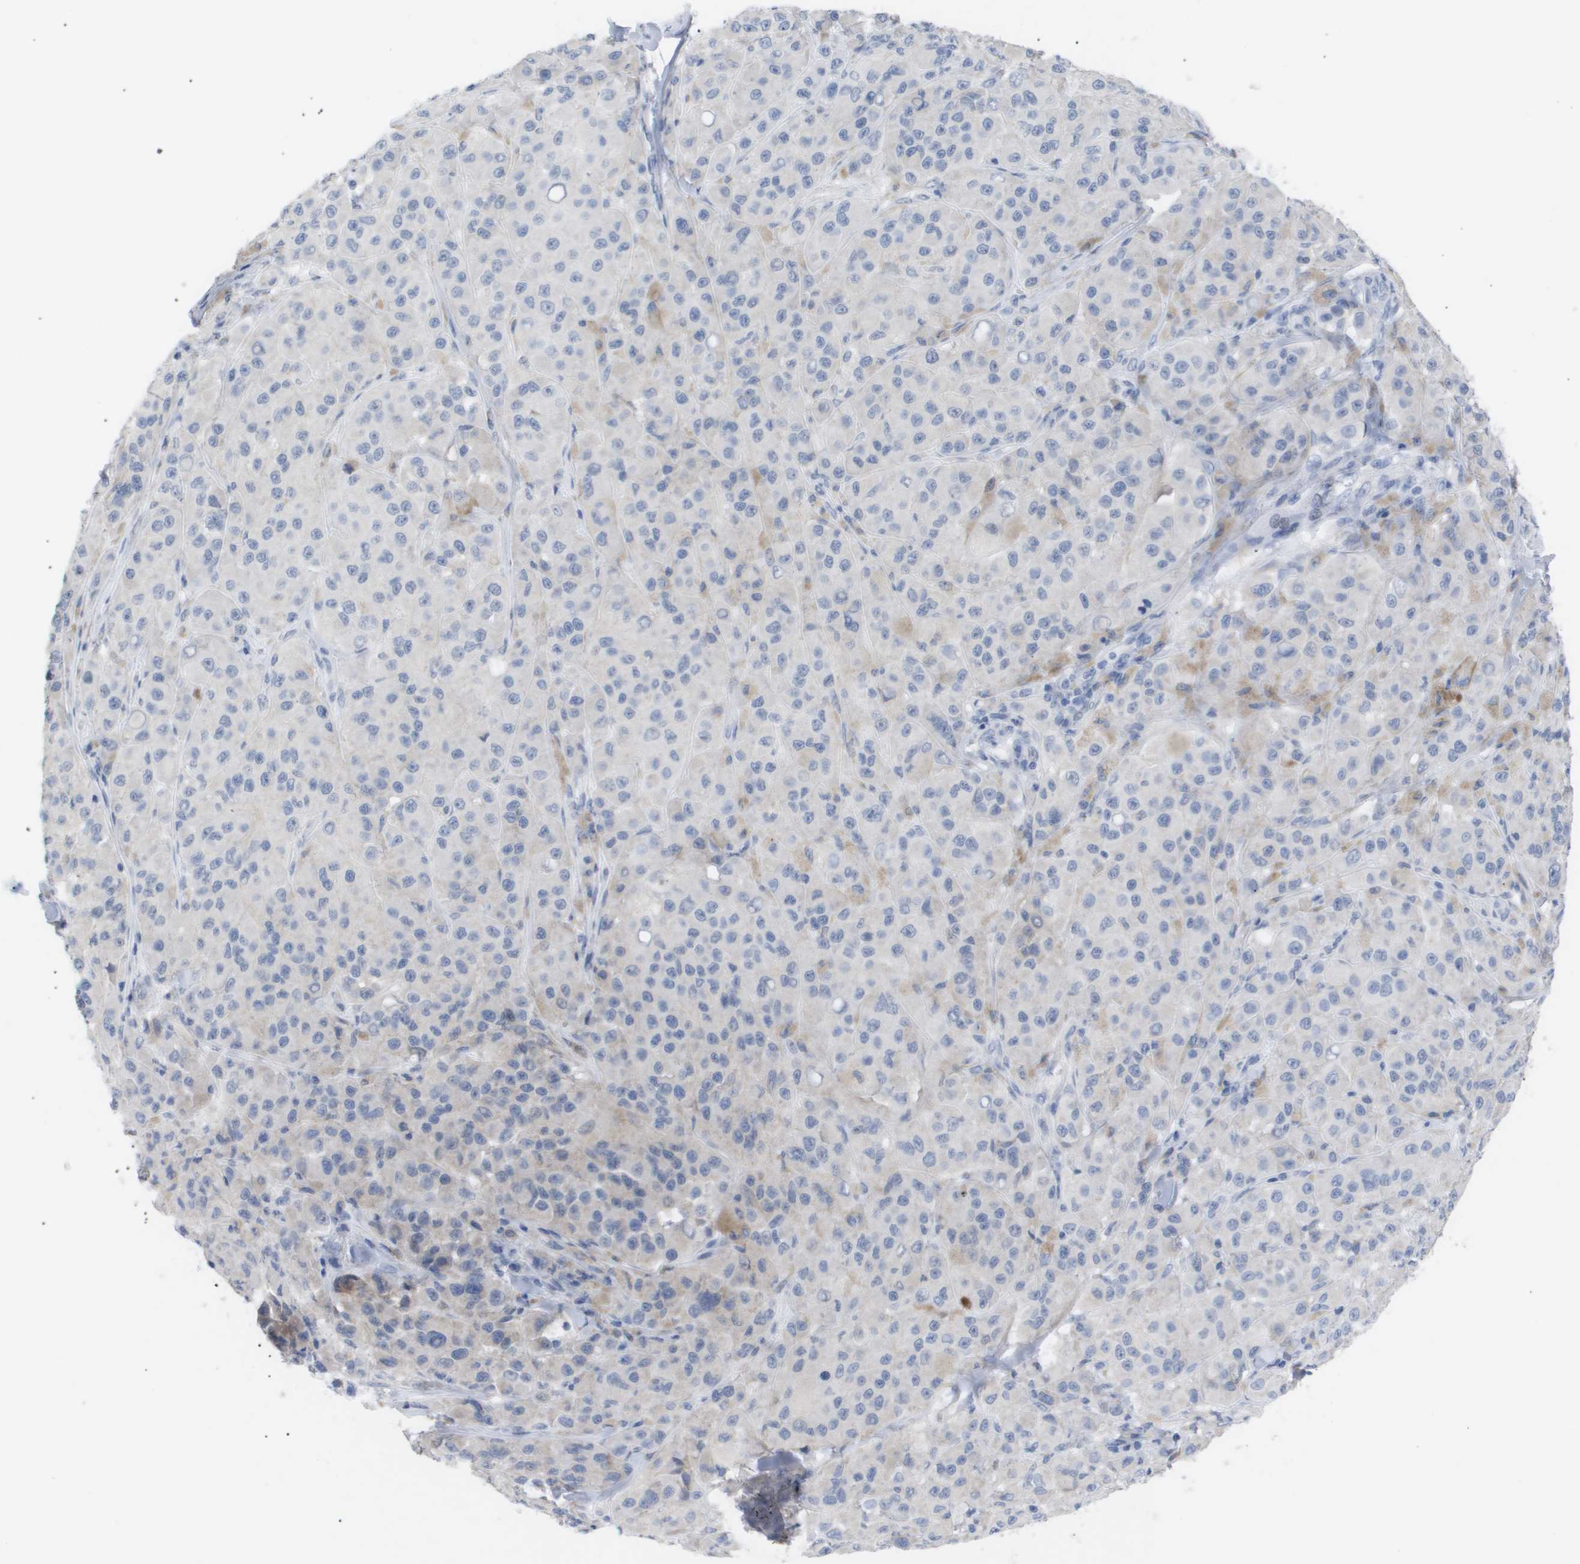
{"staining": {"intensity": "negative", "quantity": "none", "location": "none"}, "tissue": "melanoma", "cell_type": "Tumor cells", "image_type": "cancer", "snomed": [{"axis": "morphology", "description": "Malignant melanoma, NOS"}, {"axis": "topography", "description": "Skin"}], "caption": "Immunohistochemistry histopathology image of malignant melanoma stained for a protein (brown), which displays no positivity in tumor cells.", "gene": "CAV3", "patient": {"sex": "male", "age": 84}}